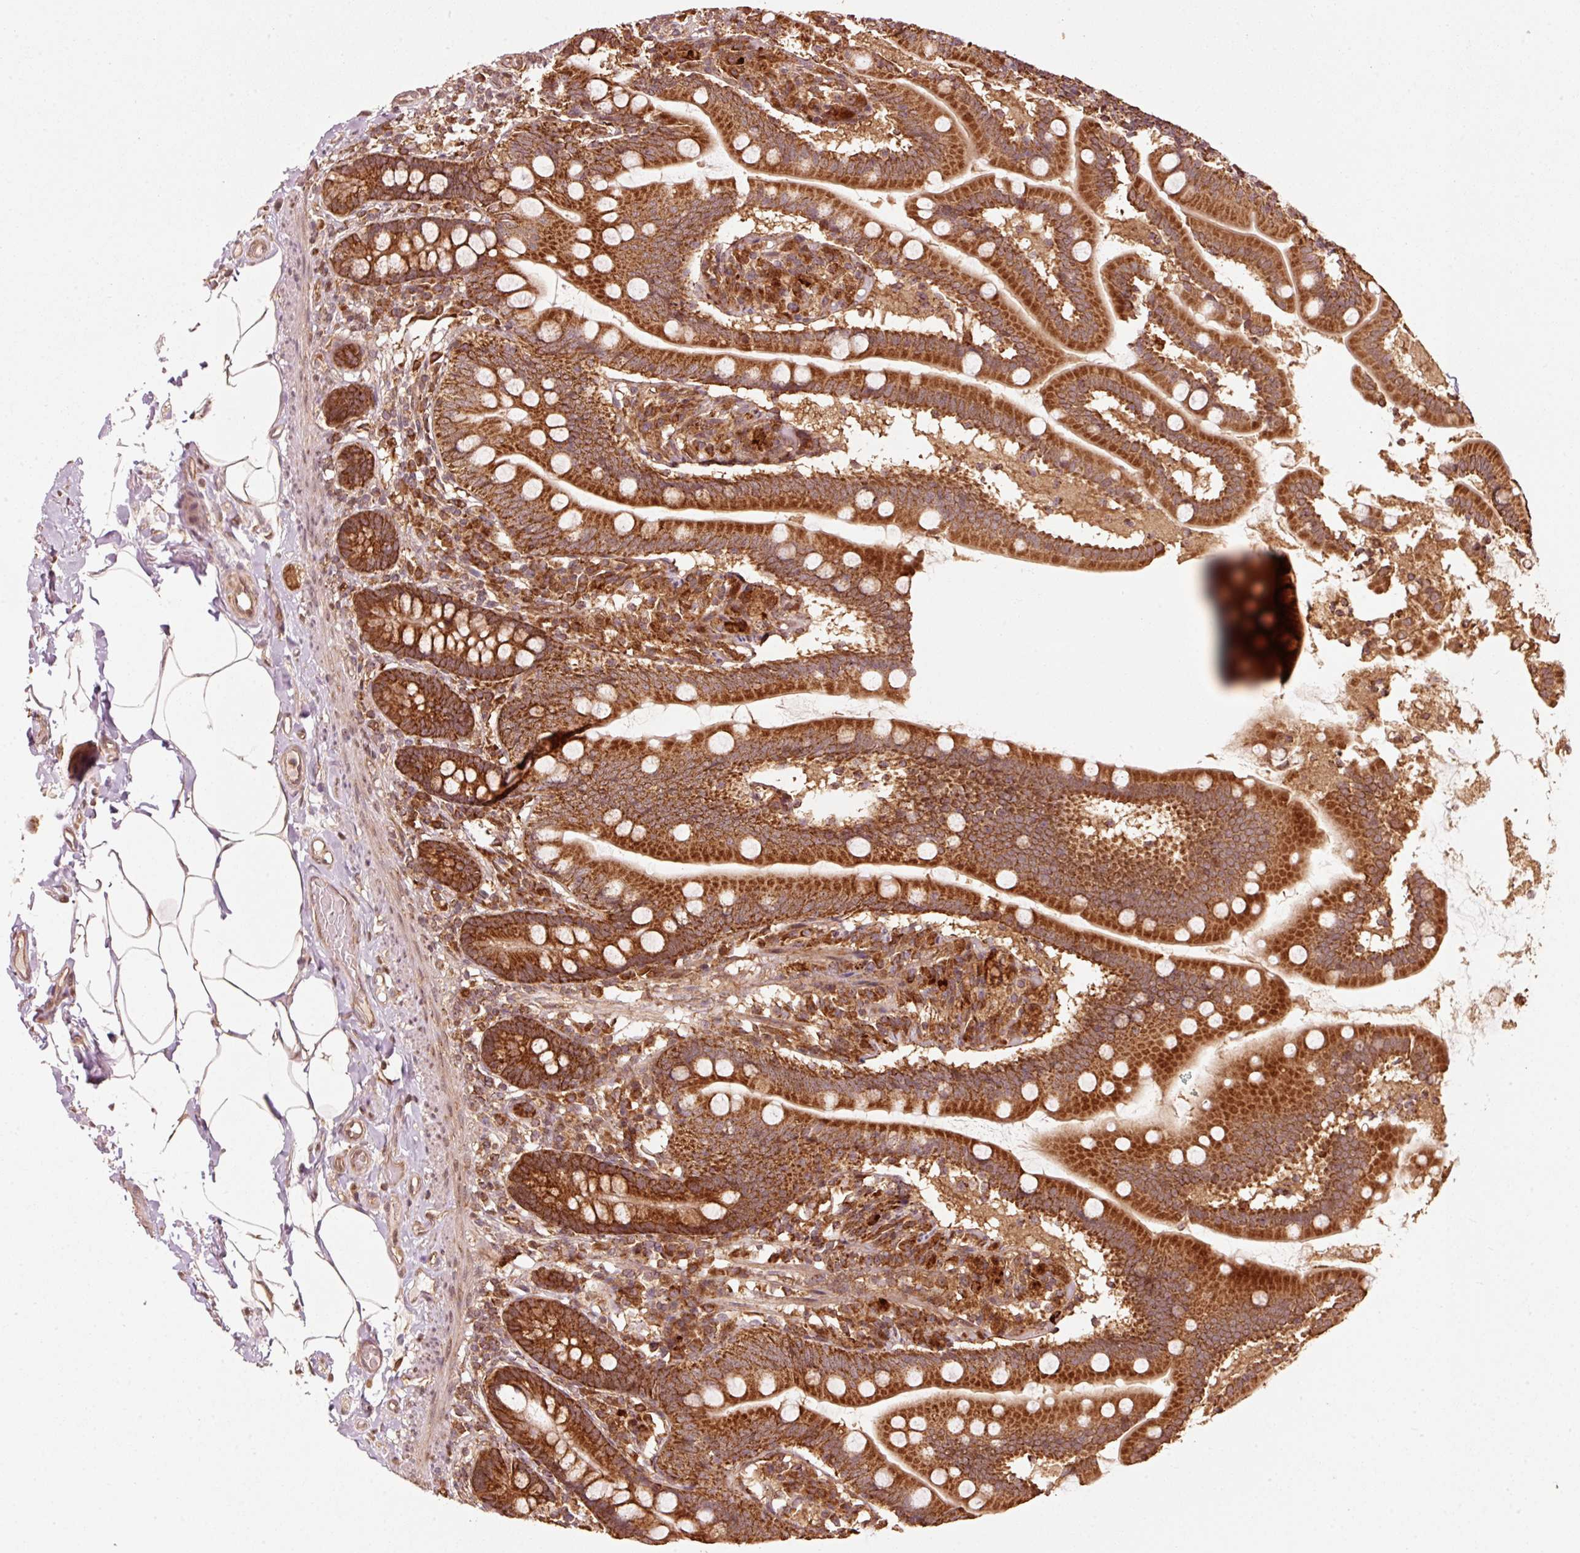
{"staining": {"intensity": "strong", "quantity": ">75%", "location": "cytoplasmic/membranous"}, "tissue": "small intestine", "cell_type": "Glandular cells", "image_type": "normal", "snomed": [{"axis": "morphology", "description": "Normal tissue, NOS"}, {"axis": "topography", "description": "Small intestine"}], "caption": "Protein analysis of normal small intestine demonstrates strong cytoplasmic/membranous positivity in approximately >75% of glandular cells. (DAB (3,3'-diaminobenzidine) IHC, brown staining for protein, blue staining for nuclei).", "gene": "MRPL16", "patient": {"sex": "female", "age": 64}}